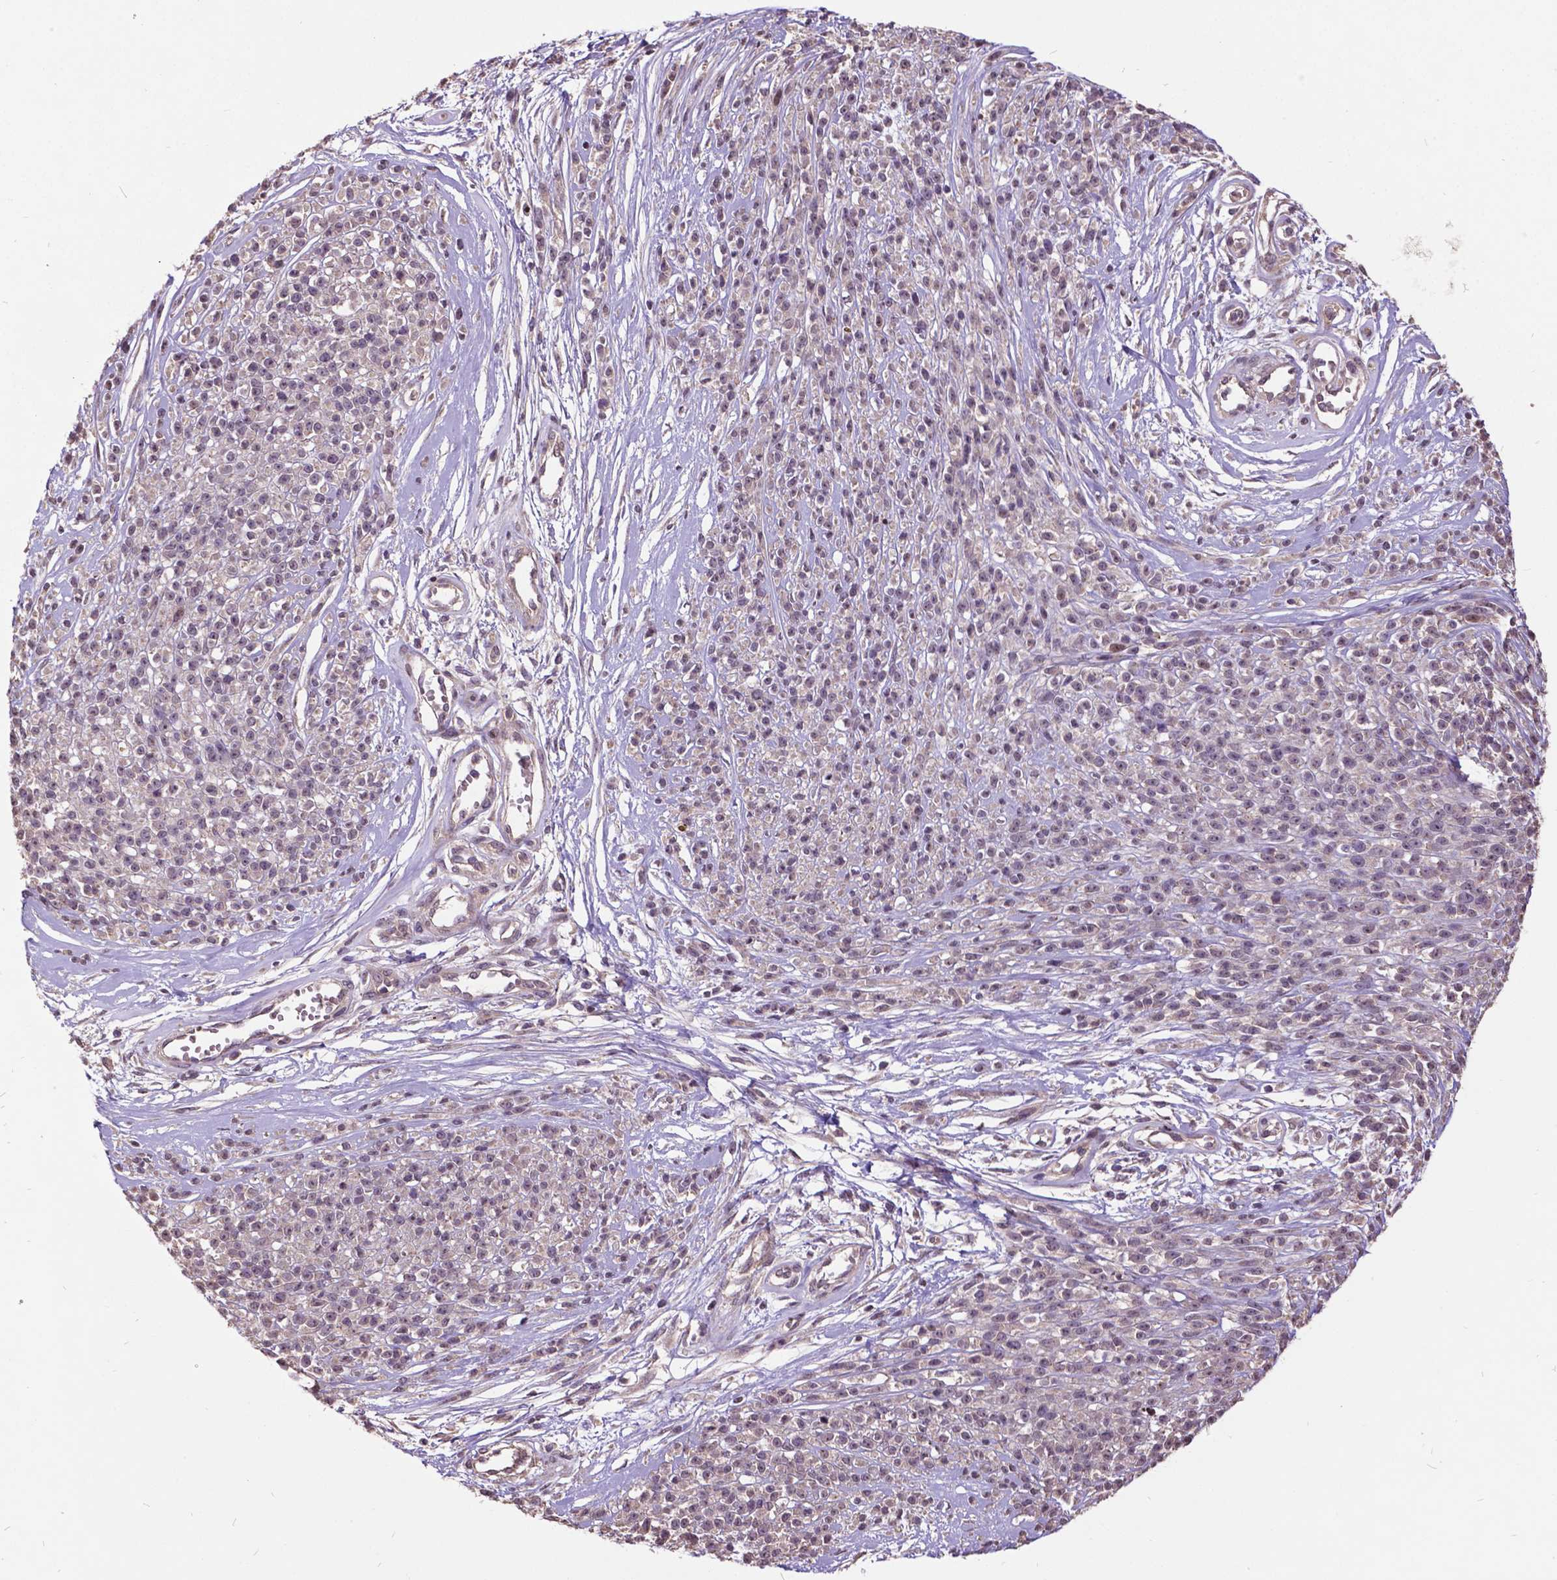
{"staining": {"intensity": "negative", "quantity": "none", "location": "none"}, "tissue": "melanoma", "cell_type": "Tumor cells", "image_type": "cancer", "snomed": [{"axis": "morphology", "description": "Malignant melanoma, NOS"}, {"axis": "topography", "description": "Skin"}, {"axis": "topography", "description": "Skin of trunk"}], "caption": "Micrograph shows no protein positivity in tumor cells of melanoma tissue.", "gene": "AP1S3", "patient": {"sex": "male", "age": 74}}